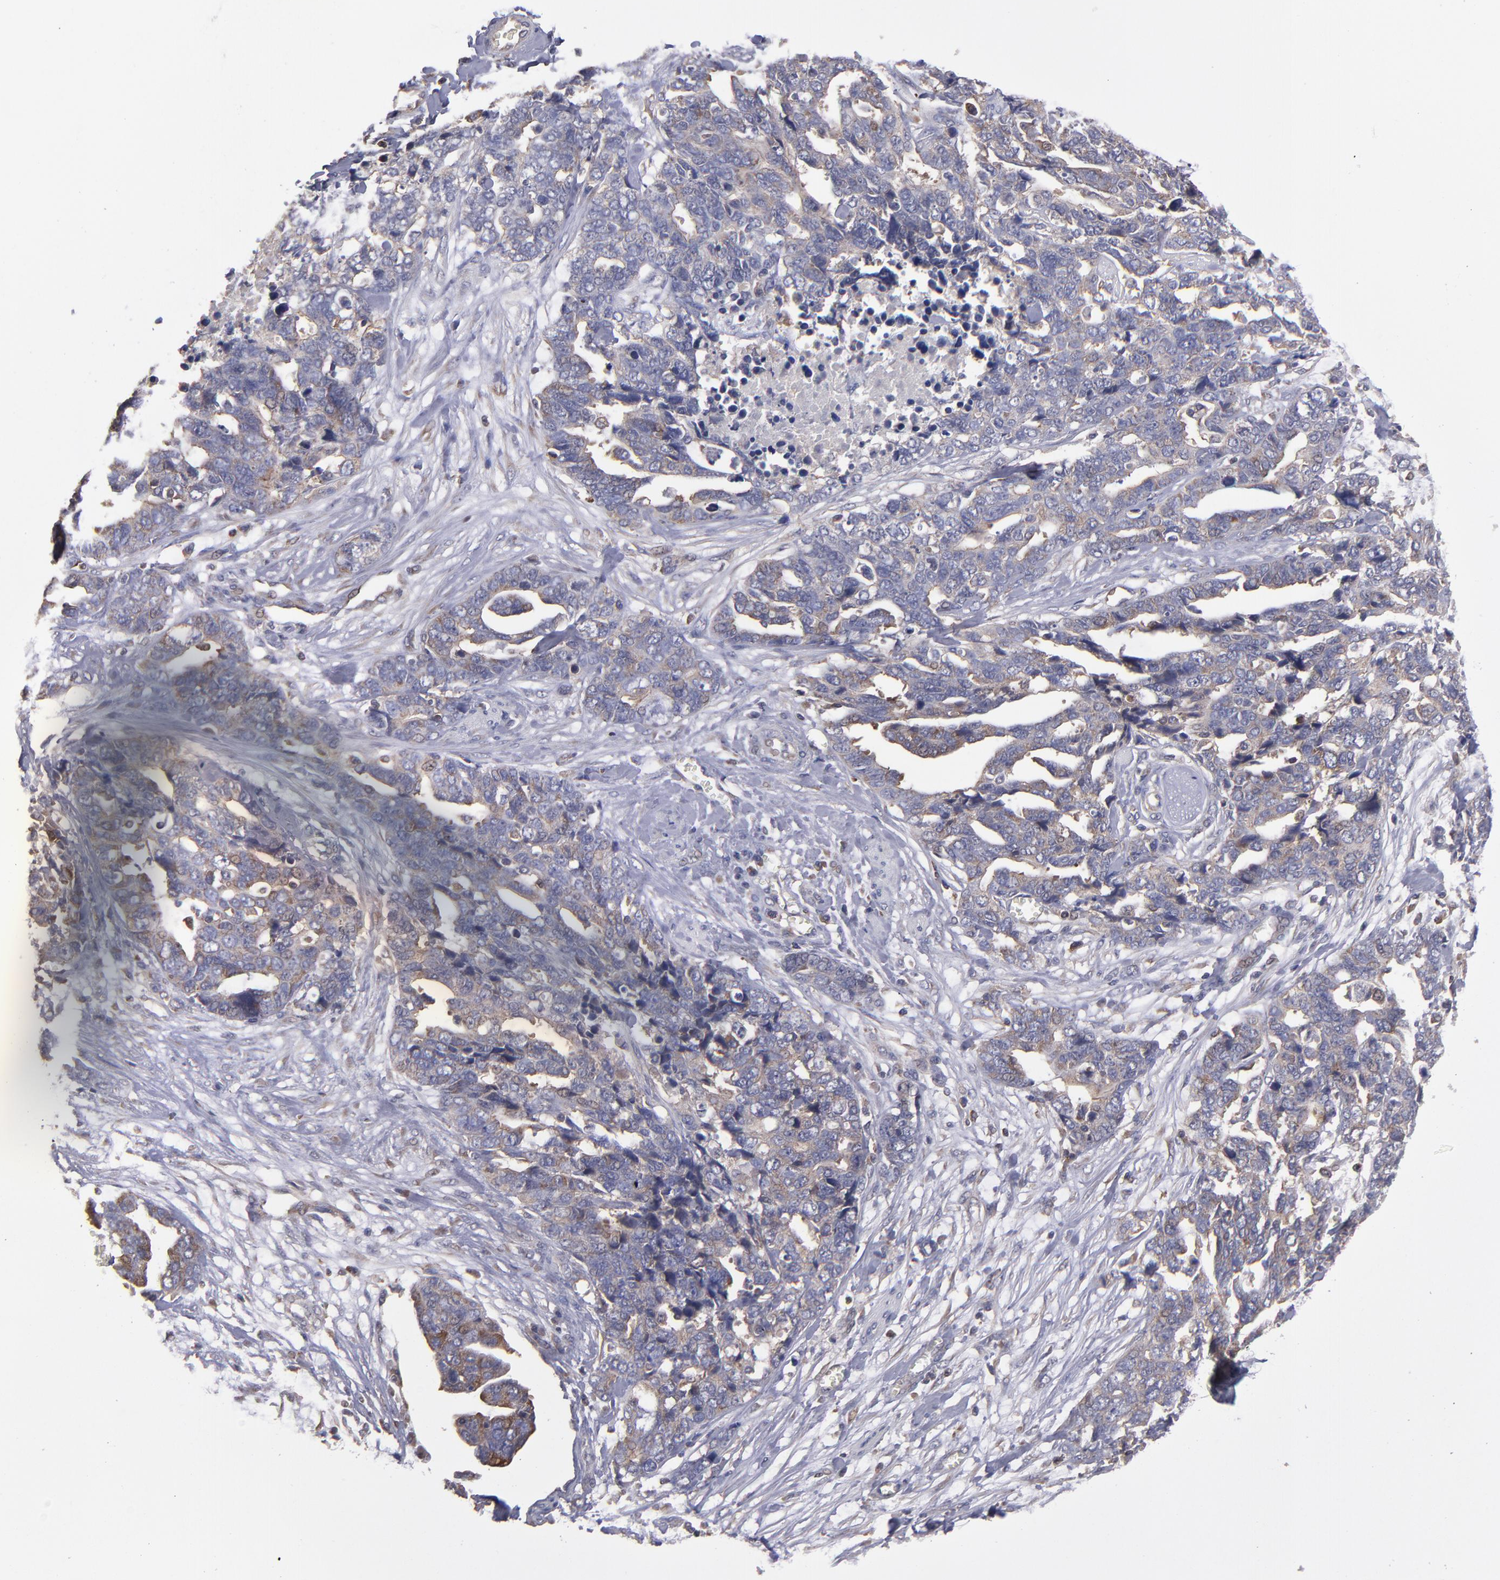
{"staining": {"intensity": "moderate", "quantity": "25%-75%", "location": "cytoplasmic/membranous"}, "tissue": "ovarian cancer", "cell_type": "Tumor cells", "image_type": "cancer", "snomed": [{"axis": "morphology", "description": "Normal tissue, NOS"}, {"axis": "morphology", "description": "Cystadenocarcinoma, serous, NOS"}, {"axis": "topography", "description": "Fallopian tube"}, {"axis": "topography", "description": "Ovary"}], "caption": "Moderate cytoplasmic/membranous expression is identified in about 25%-75% of tumor cells in ovarian cancer (serous cystadenocarcinoma). Using DAB (3,3'-diaminobenzidine) (brown) and hematoxylin (blue) stains, captured at high magnification using brightfield microscopy.", "gene": "NF2", "patient": {"sex": "female", "age": 56}}